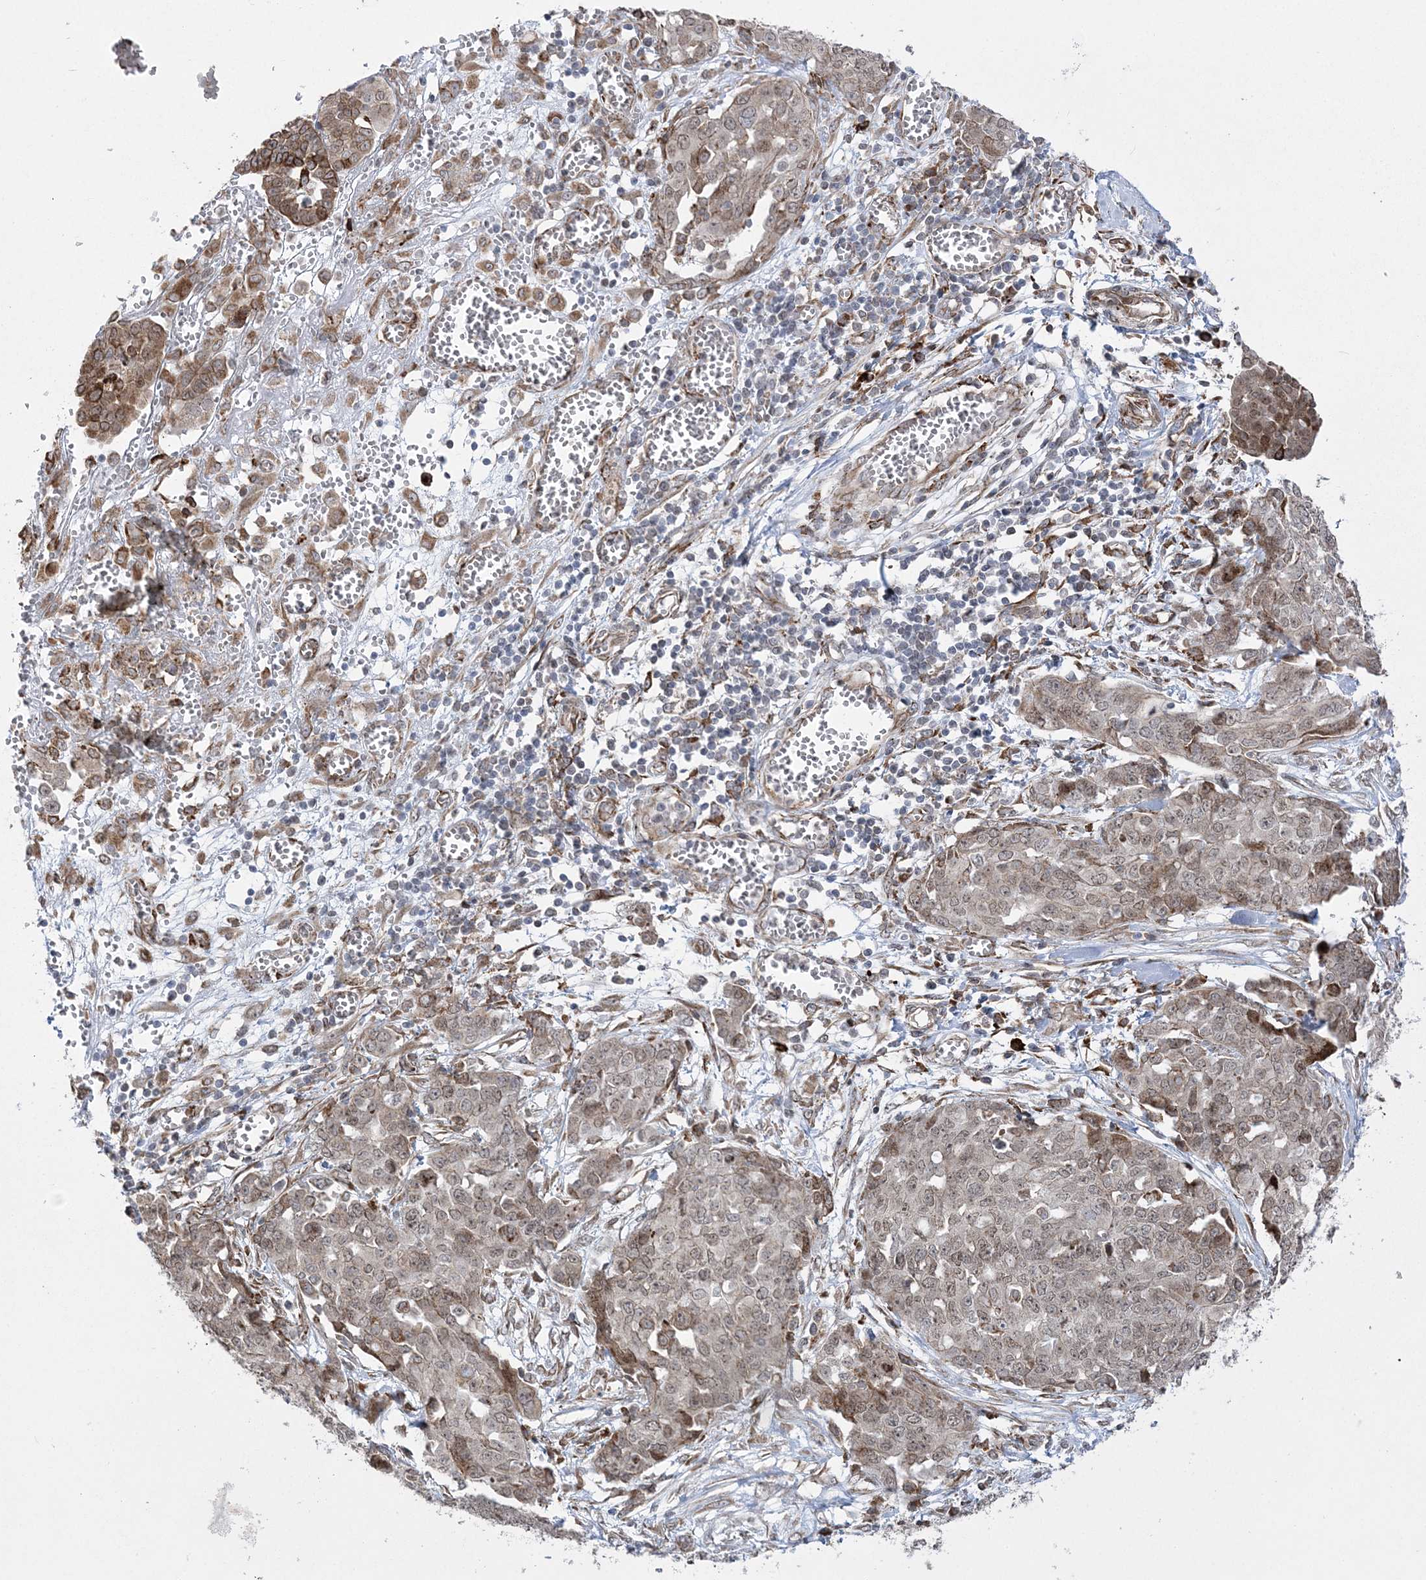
{"staining": {"intensity": "weak", "quantity": ">75%", "location": "cytoplasmic/membranous,nuclear"}, "tissue": "ovarian cancer", "cell_type": "Tumor cells", "image_type": "cancer", "snomed": [{"axis": "morphology", "description": "Cystadenocarcinoma, serous, NOS"}, {"axis": "topography", "description": "Soft tissue"}, {"axis": "topography", "description": "Ovary"}], "caption": "Immunohistochemical staining of ovarian serous cystadenocarcinoma demonstrates weak cytoplasmic/membranous and nuclear protein positivity in approximately >75% of tumor cells.", "gene": "EFCAB12", "patient": {"sex": "female", "age": 57}}